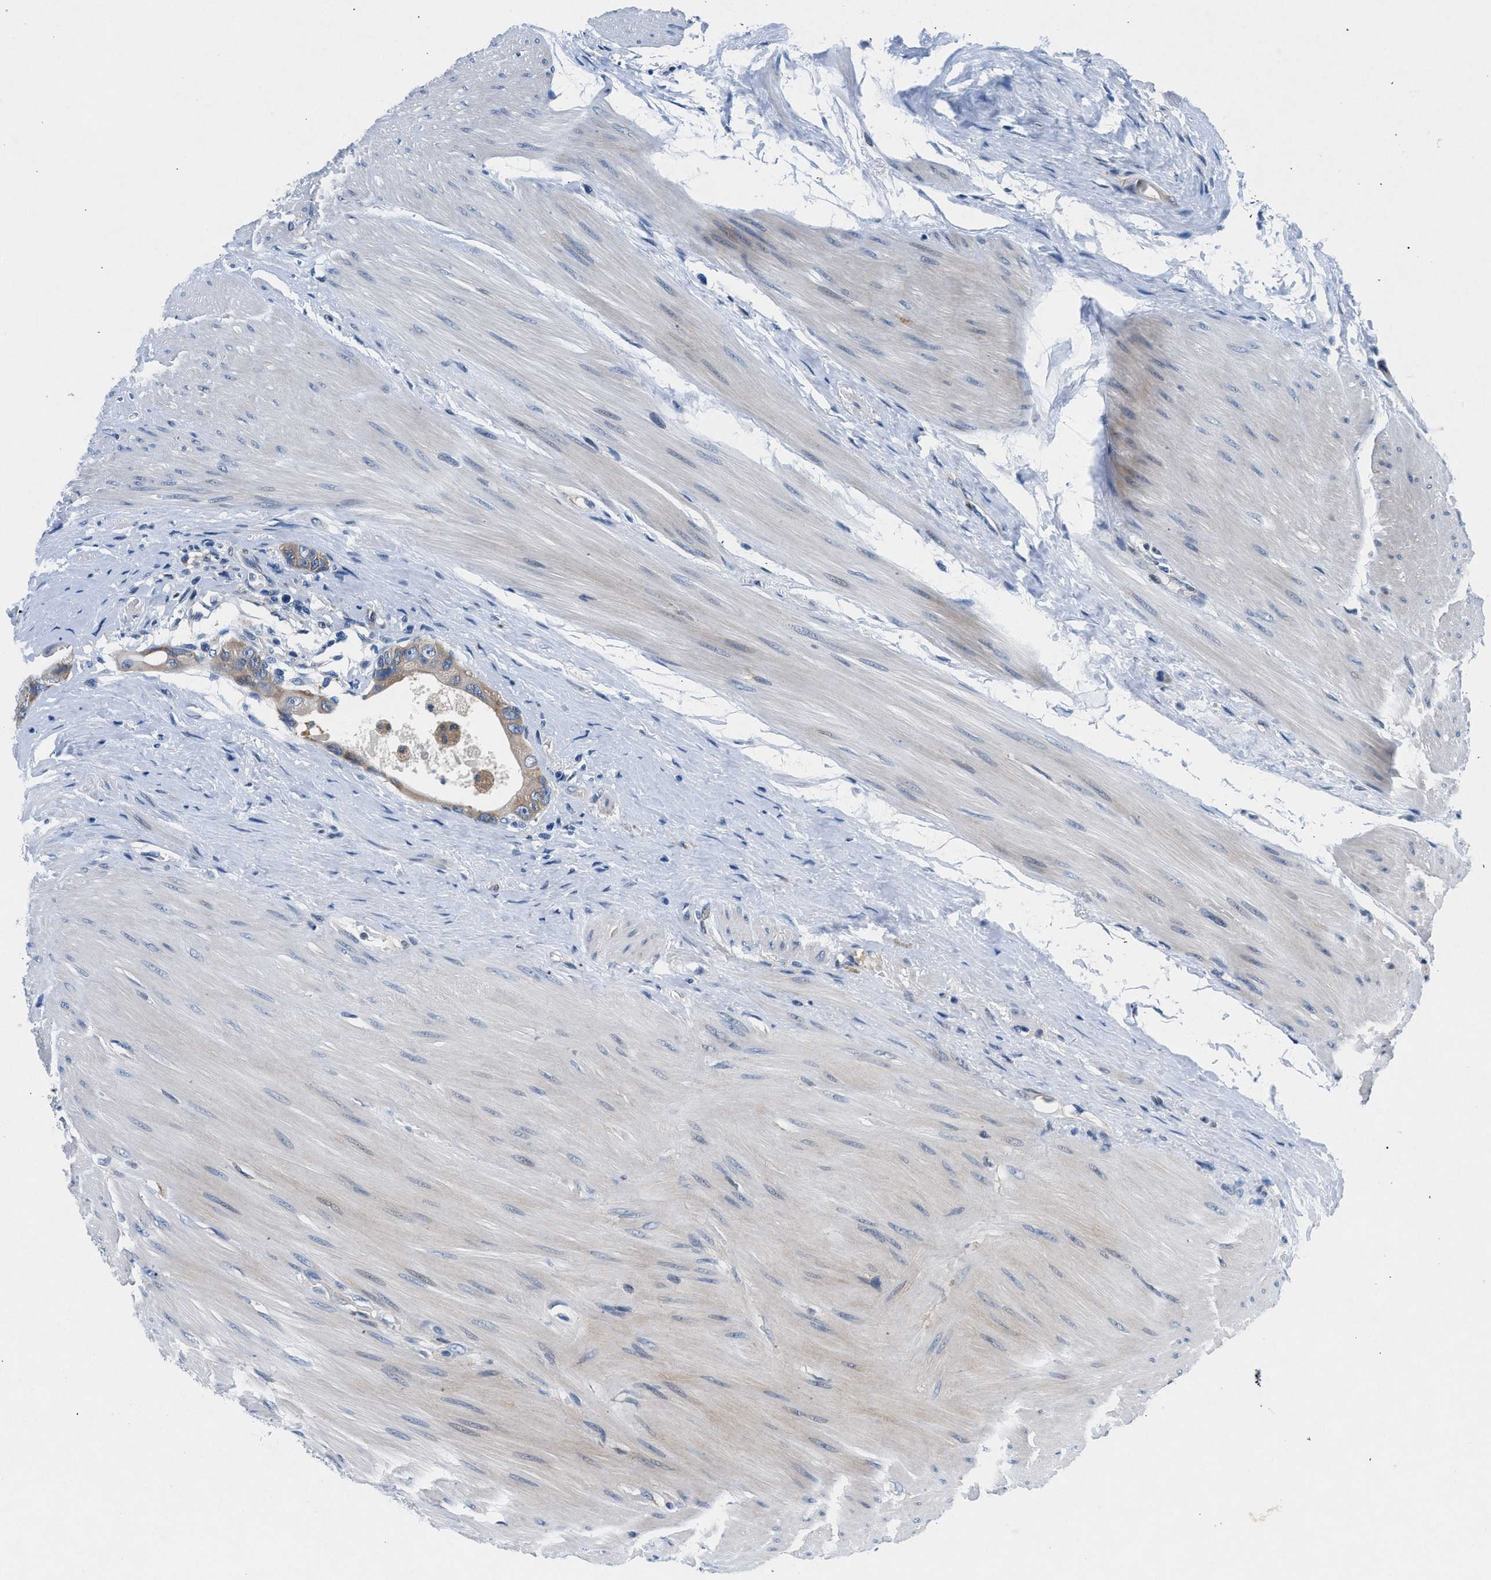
{"staining": {"intensity": "weak", "quantity": ">75%", "location": "cytoplasmic/membranous"}, "tissue": "colorectal cancer", "cell_type": "Tumor cells", "image_type": "cancer", "snomed": [{"axis": "morphology", "description": "Adenocarcinoma, NOS"}, {"axis": "topography", "description": "Rectum"}], "caption": "Tumor cells exhibit low levels of weak cytoplasmic/membranous positivity in approximately >75% of cells in adenocarcinoma (colorectal).", "gene": "COPS2", "patient": {"sex": "male", "age": 51}}